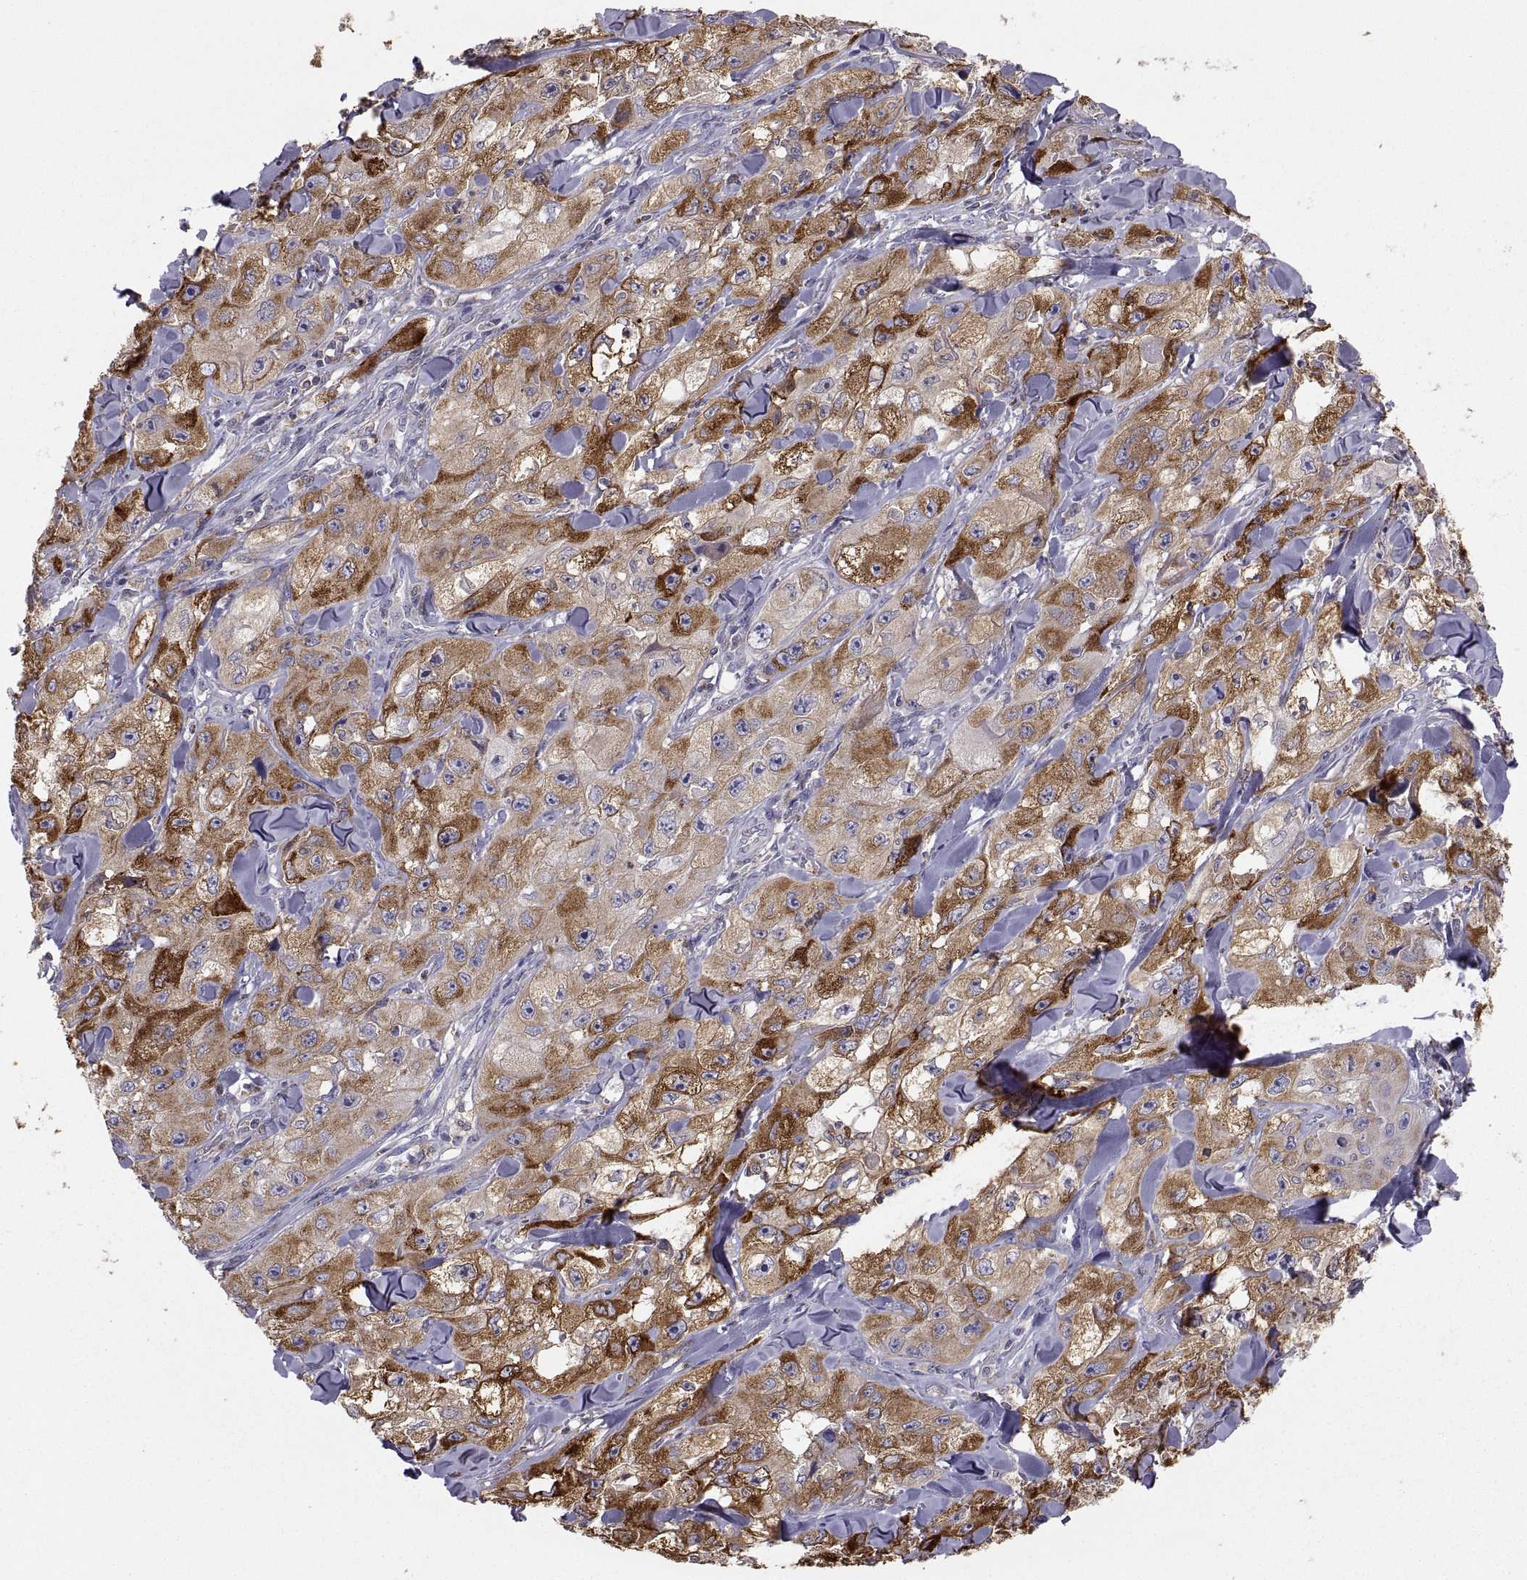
{"staining": {"intensity": "moderate", "quantity": ">75%", "location": "cytoplasmic/membranous"}, "tissue": "skin cancer", "cell_type": "Tumor cells", "image_type": "cancer", "snomed": [{"axis": "morphology", "description": "Squamous cell carcinoma, NOS"}, {"axis": "topography", "description": "Skin"}, {"axis": "topography", "description": "Subcutis"}], "caption": "A histopathology image showing moderate cytoplasmic/membranous expression in approximately >75% of tumor cells in skin cancer (squamous cell carcinoma), as visualized by brown immunohistochemical staining.", "gene": "ERO1A", "patient": {"sex": "male", "age": 73}}